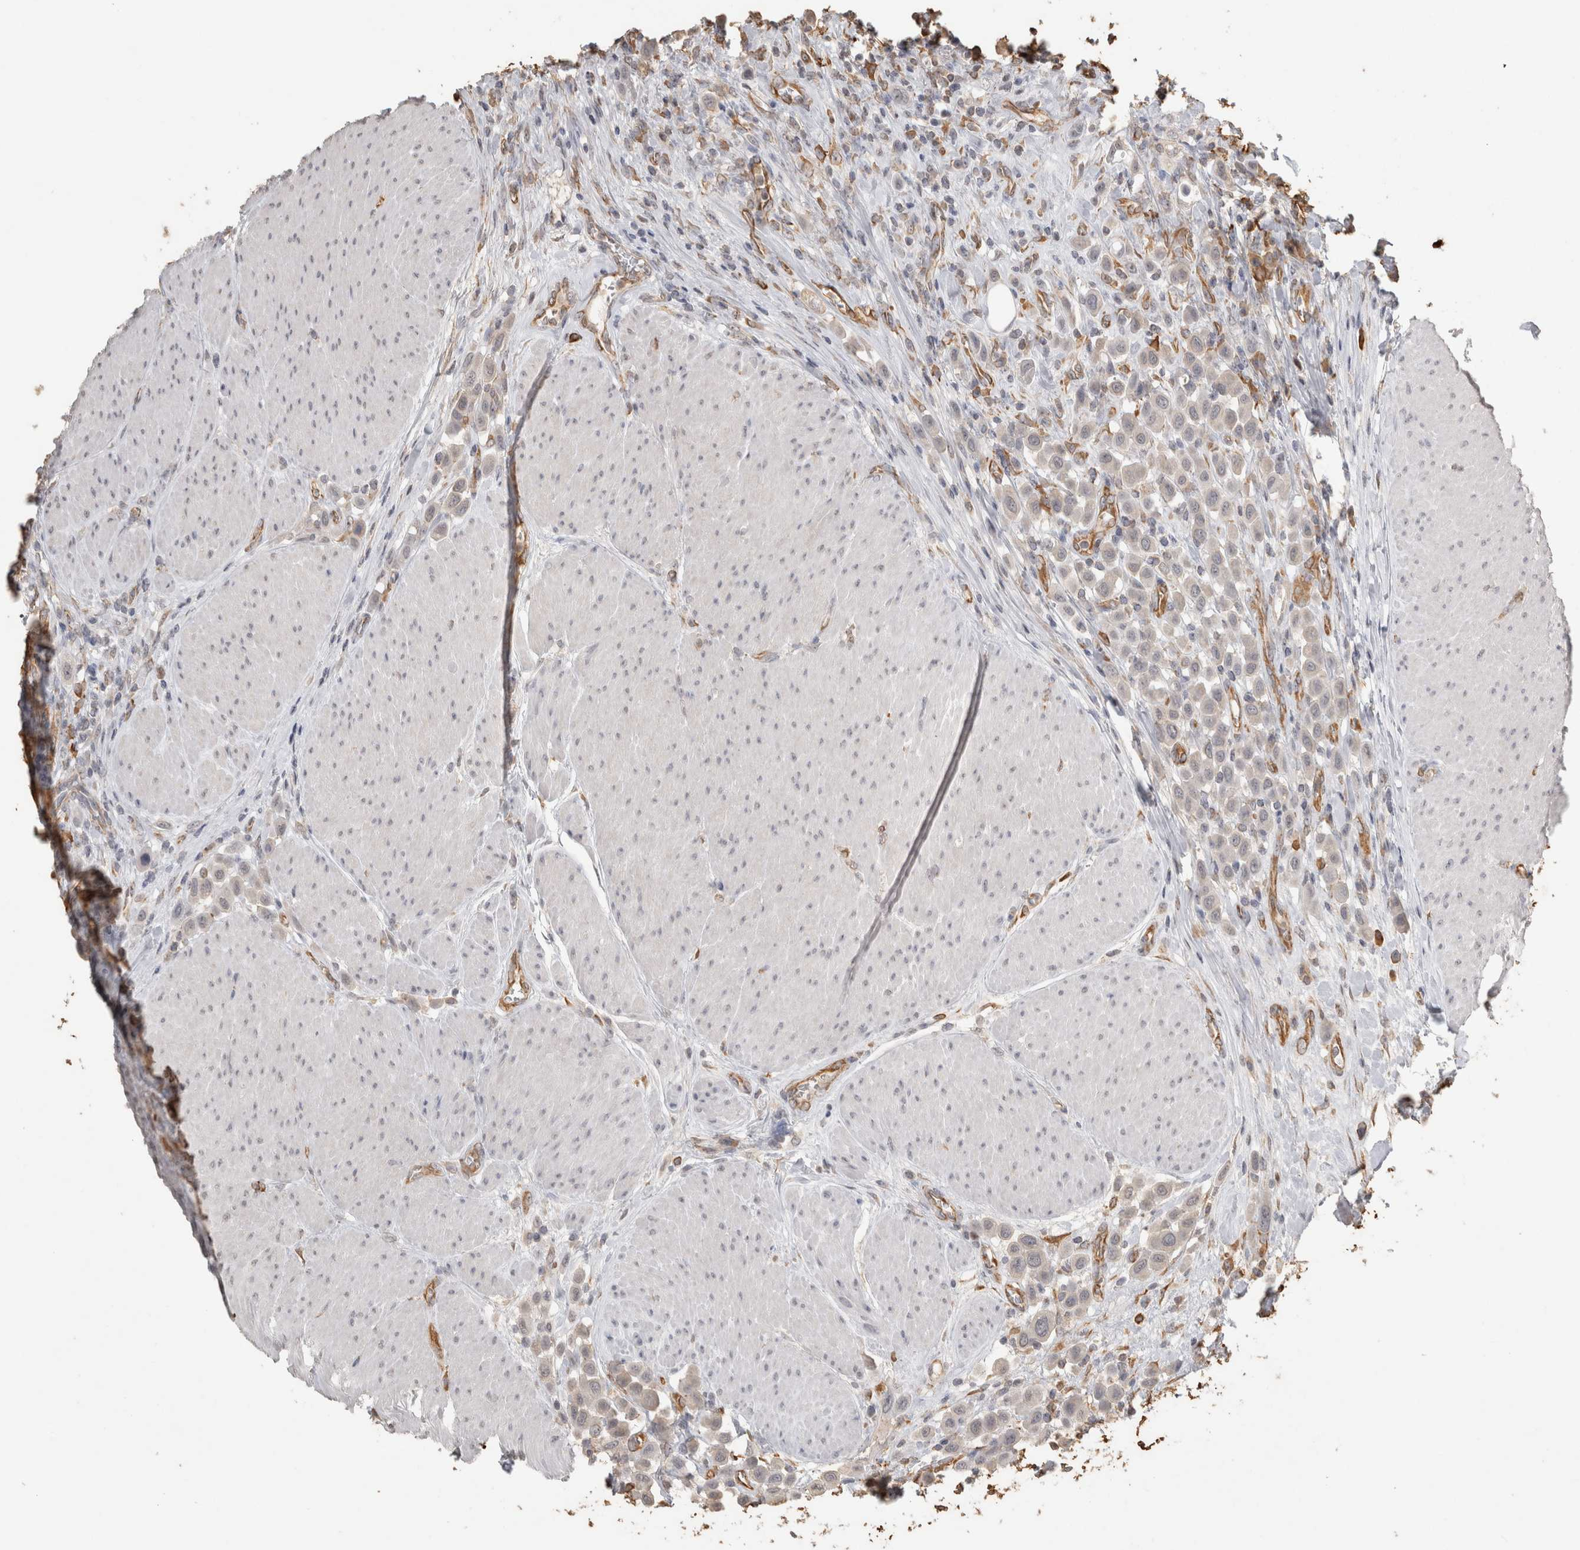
{"staining": {"intensity": "negative", "quantity": "none", "location": "none"}, "tissue": "urothelial cancer", "cell_type": "Tumor cells", "image_type": "cancer", "snomed": [{"axis": "morphology", "description": "Urothelial carcinoma, High grade"}, {"axis": "topography", "description": "Urinary bladder"}], "caption": "Immunohistochemistry of human urothelial carcinoma (high-grade) demonstrates no expression in tumor cells.", "gene": "REPS2", "patient": {"sex": "male", "age": 50}}